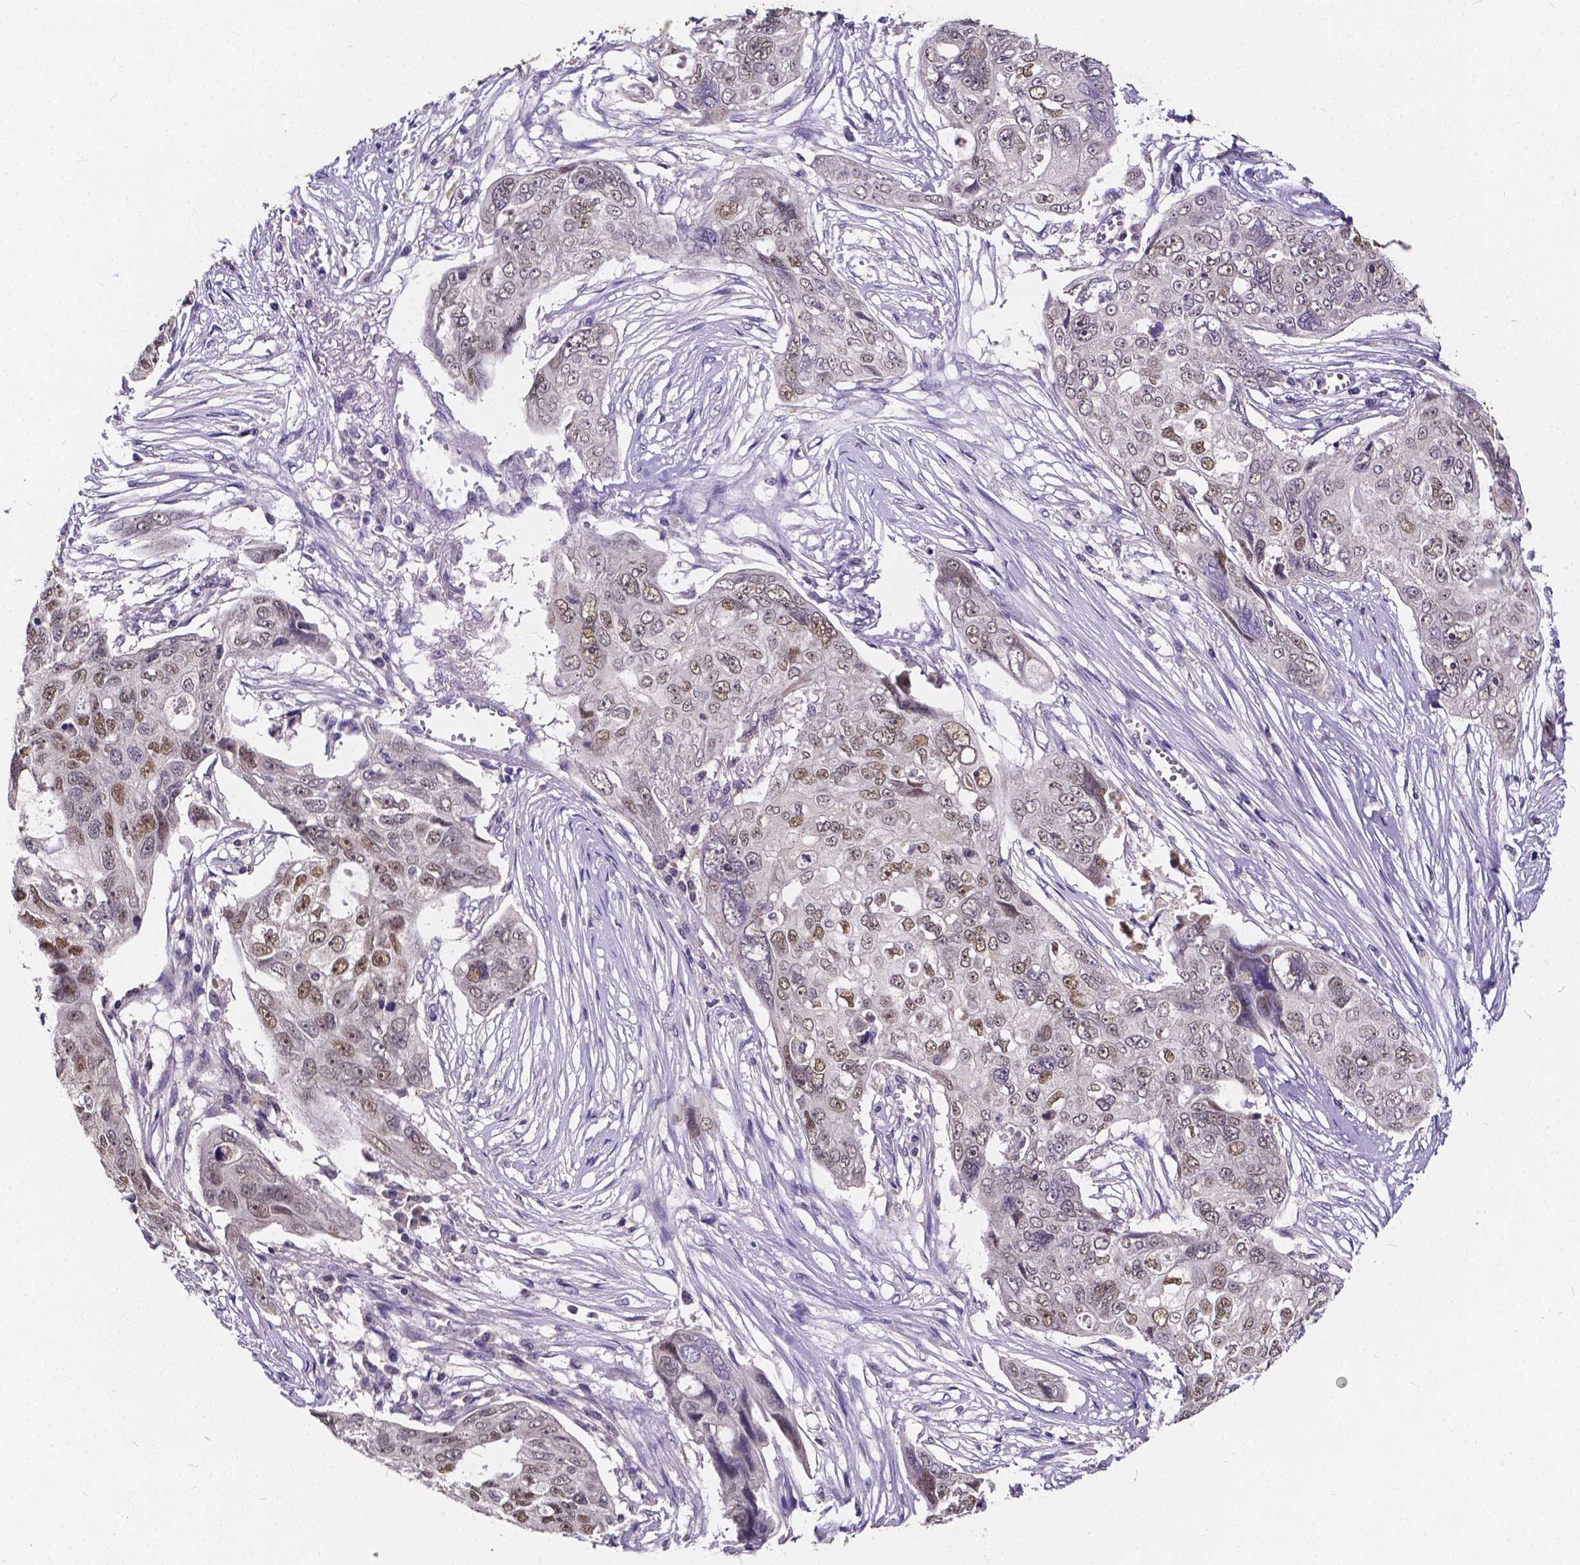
{"staining": {"intensity": "moderate", "quantity": "25%-75%", "location": "nuclear"}, "tissue": "ovarian cancer", "cell_type": "Tumor cells", "image_type": "cancer", "snomed": [{"axis": "morphology", "description": "Carcinoma, endometroid"}, {"axis": "topography", "description": "Ovary"}], "caption": "This is an image of immunohistochemistry staining of ovarian endometroid carcinoma, which shows moderate positivity in the nuclear of tumor cells.", "gene": "CTNNA2", "patient": {"sex": "female", "age": 70}}